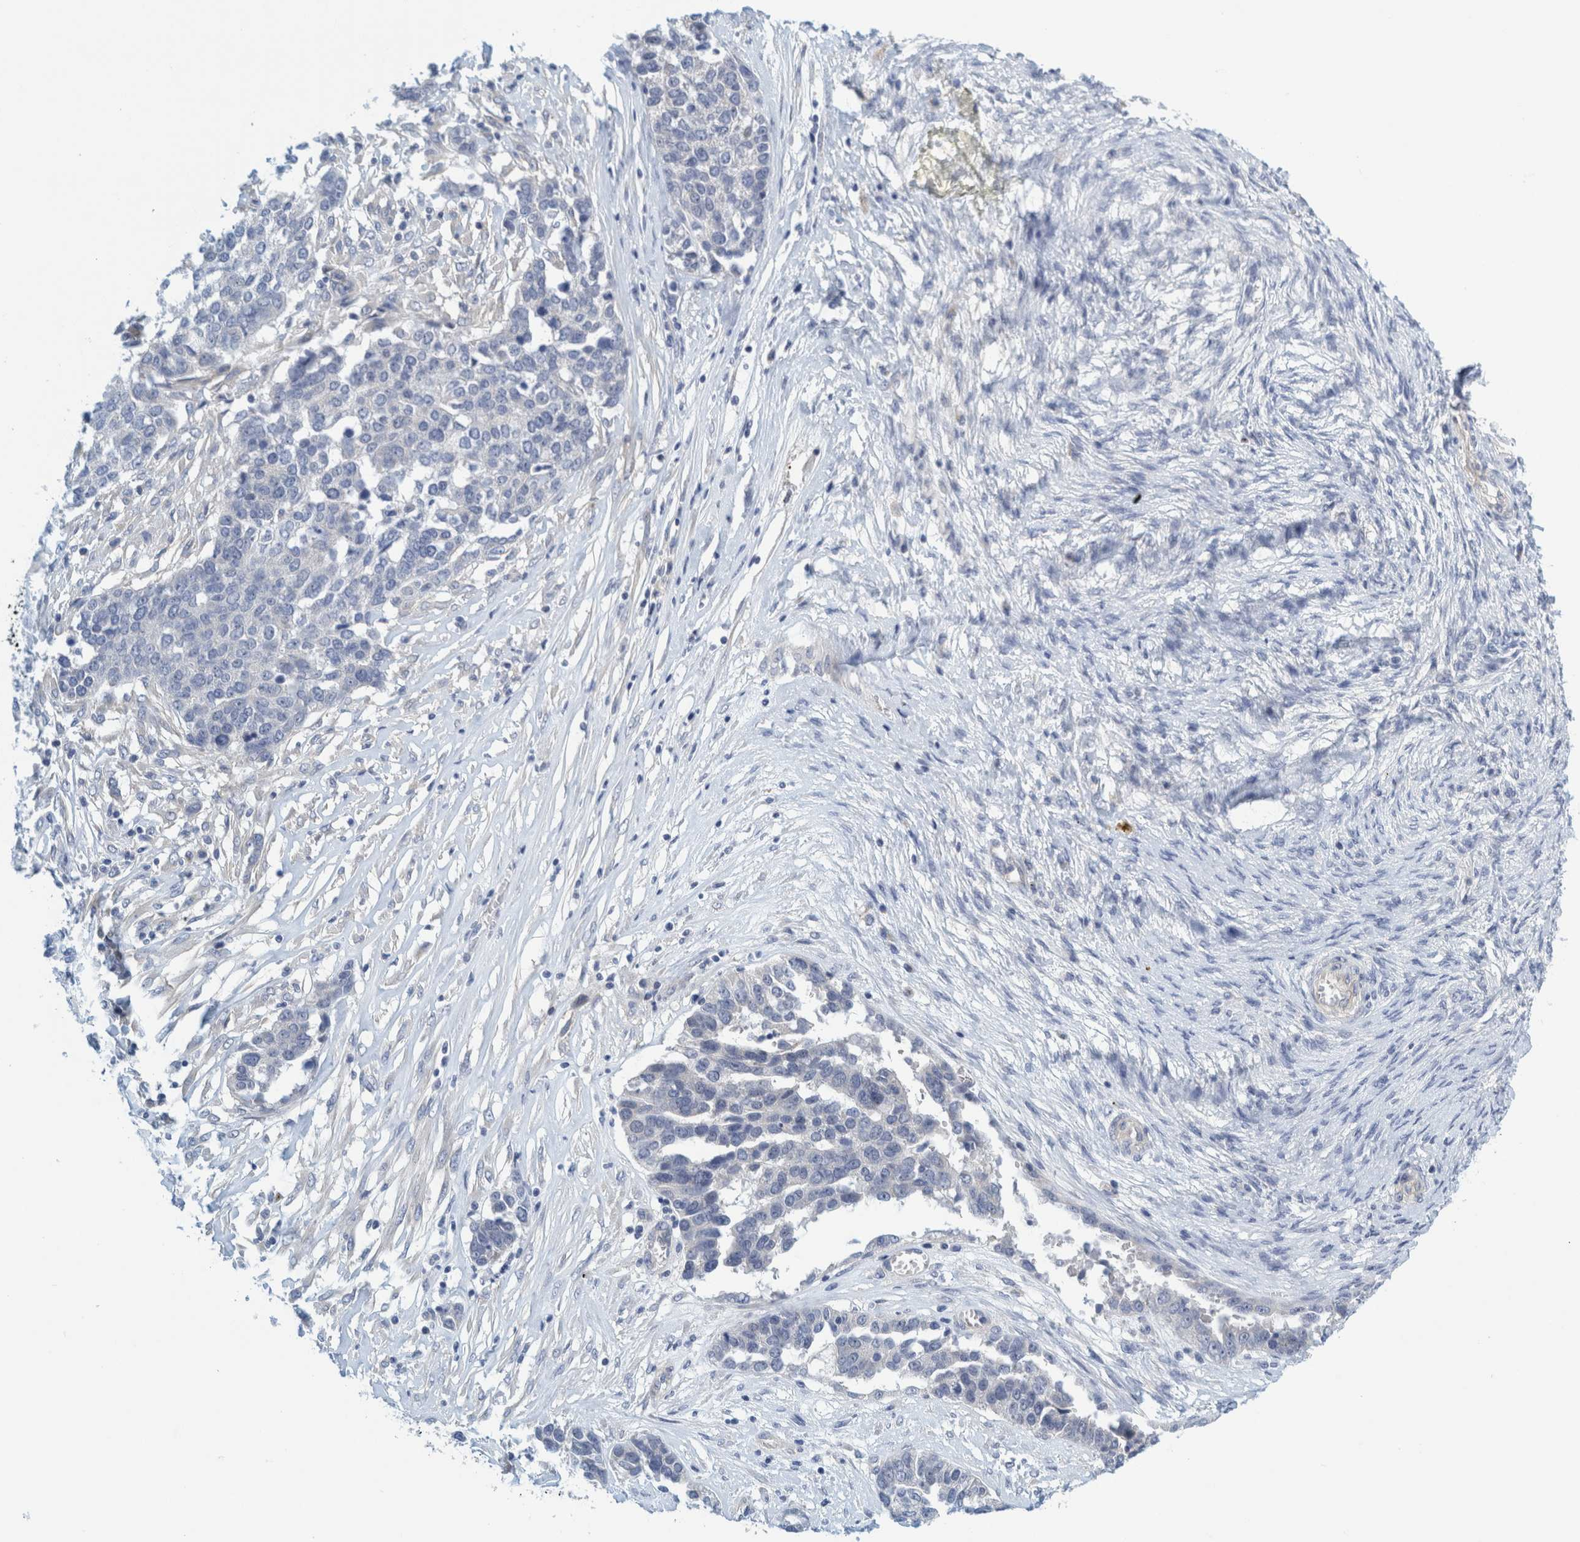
{"staining": {"intensity": "negative", "quantity": "none", "location": "none"}, "tissue": "ovarian cancer", "cell_type": "Tumor cells", "image_type": "cancer", "snomed": [{"axis": "morphology", "description": "Cystadenocarcinoma, serous, NOS"}, {"axis": "topography", "description": "Ovary"}], "caption": "A high-resolution histopathology image shows IHC staining of ovarian cancer (serous cystadenocarcinoma), which exhibits no significant expression in tumor cells.", "gene": "ZNF324B", "patient": {"sex": "female", "age": 44}}